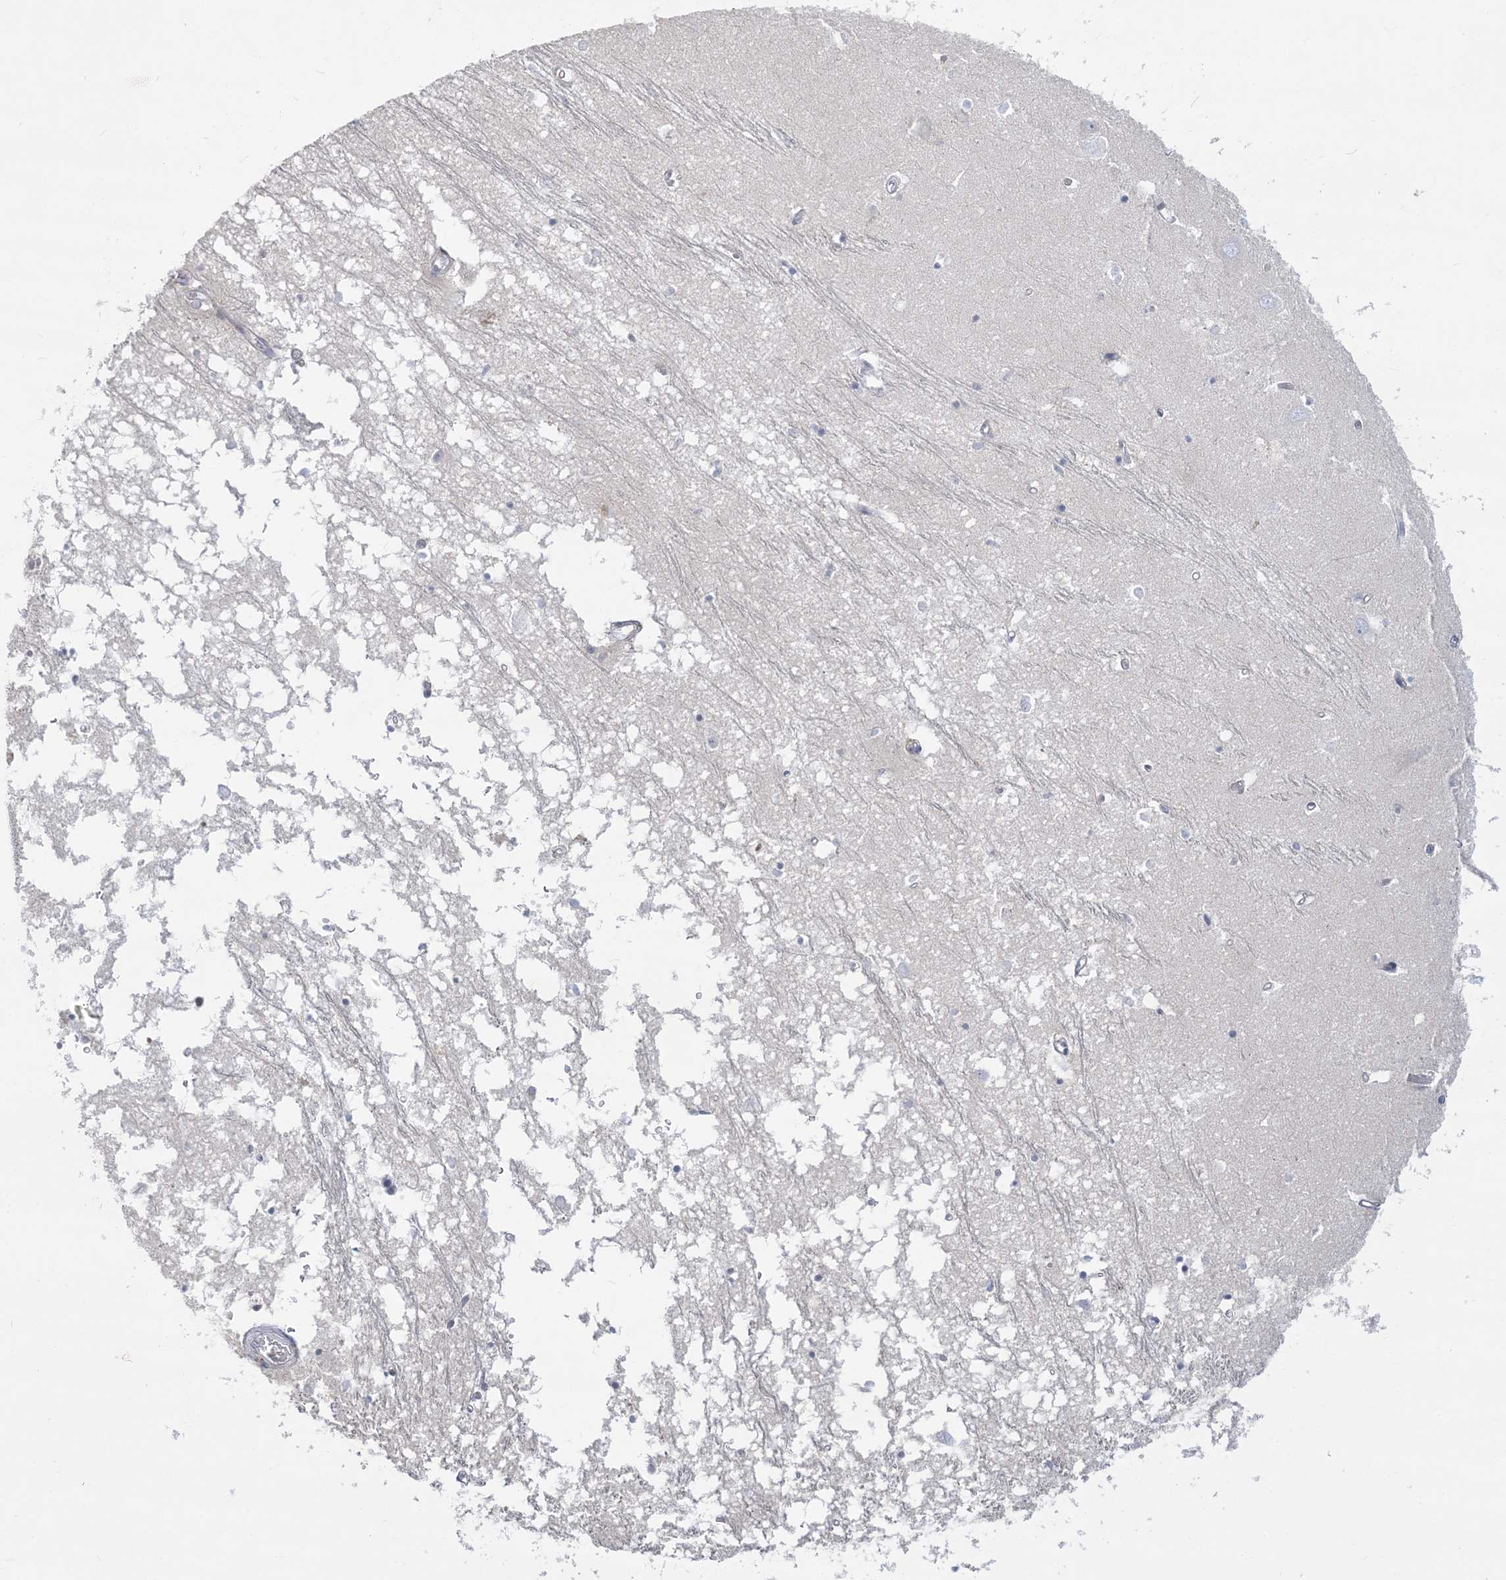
{"staining": {"intensity": "negative", "quantity": "none", "location": "none"}, "tissue": "hippocampus", "cell_type": "Glial cells", "image_type": "normal", "snomed": [{"axis": "morphology", "description": "Normal tissue, NOS"}, {"axis": "topography", "description": "Hippocampus"}], "caption": "Photomicrograph shows no protein staining in glial cells of unremarkable hippocampus.", "gene": "ANKS1A", "patient": {"sex": "male", "age": 70}}